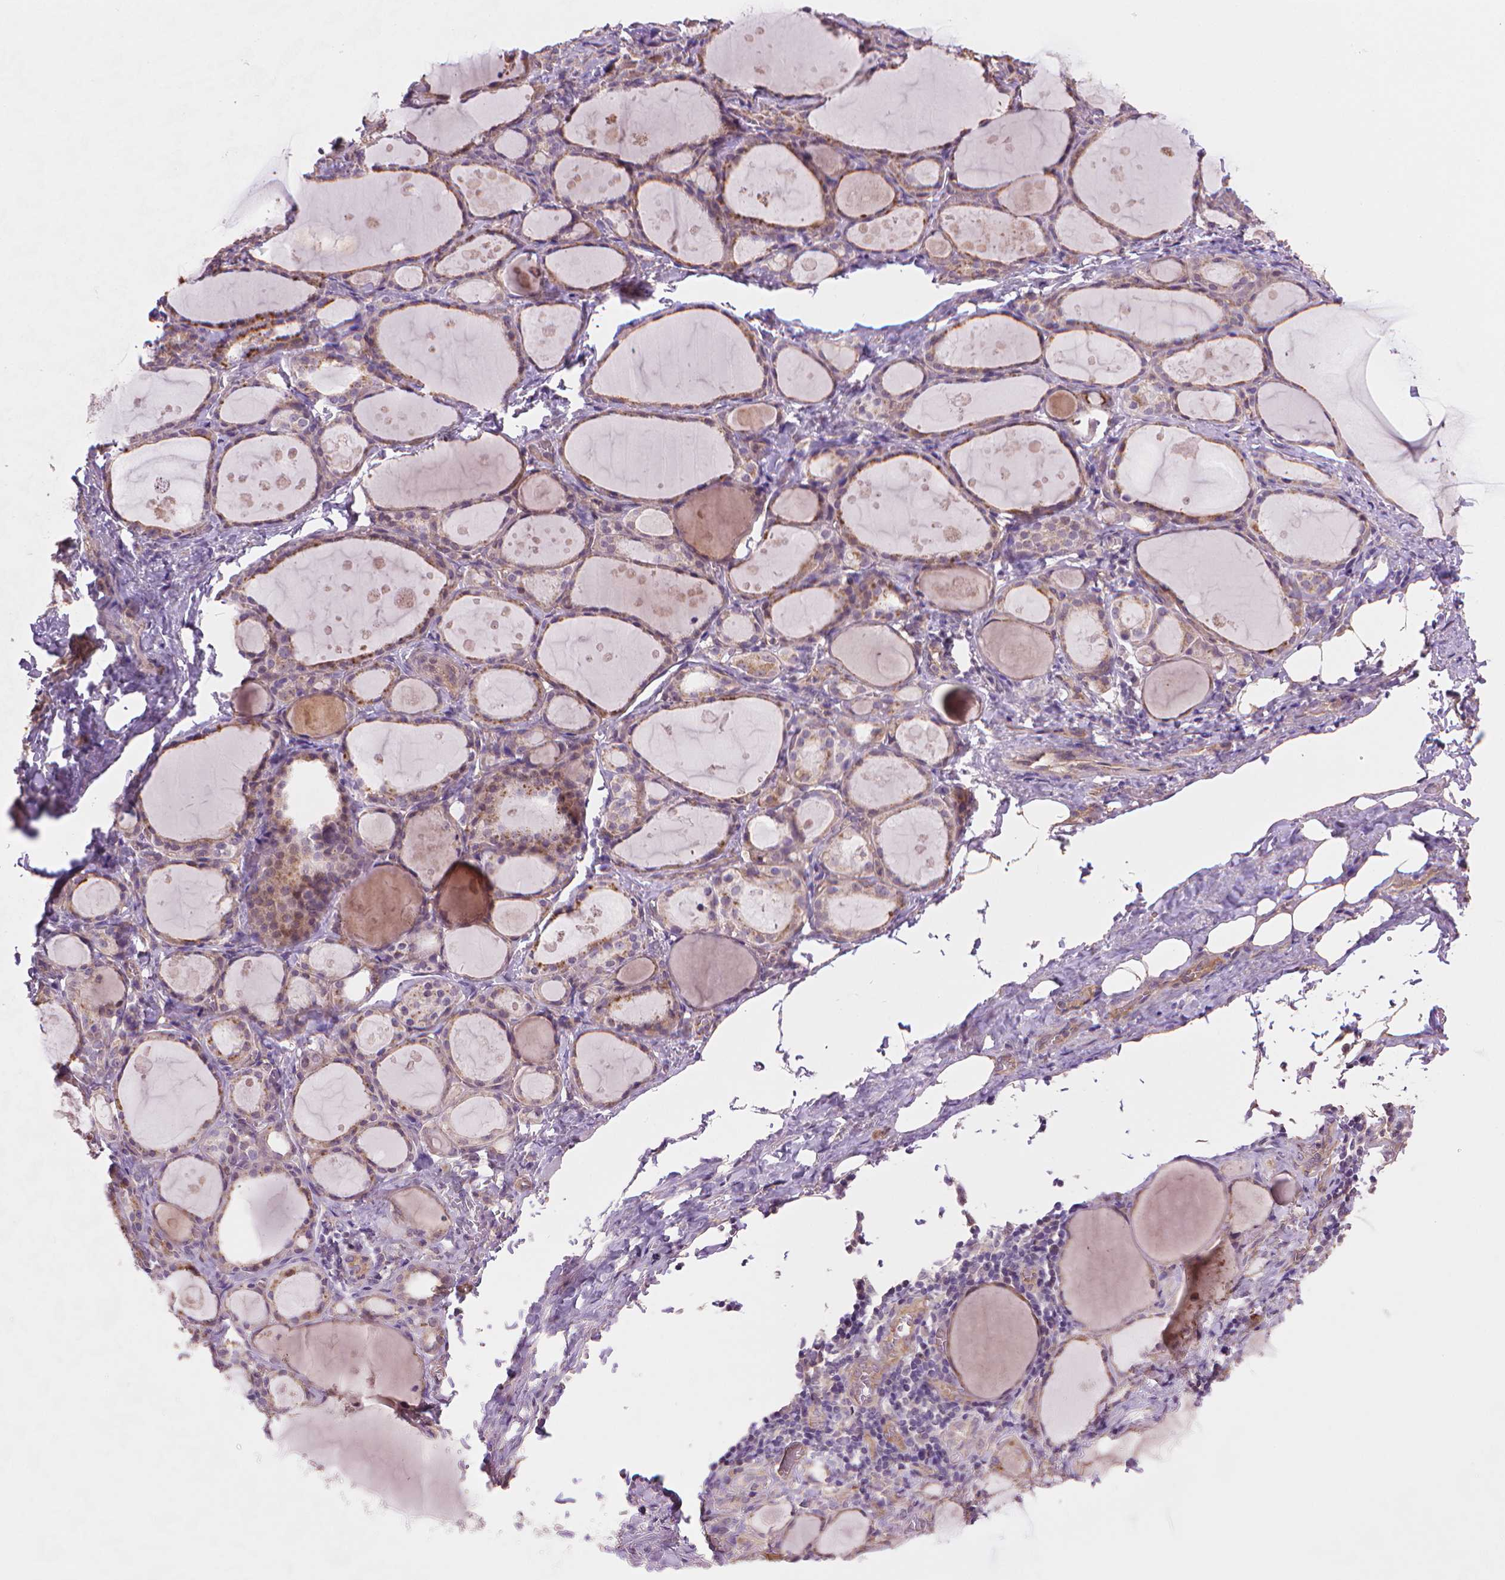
{"staining": {"intensity": "moderate", "quantity": "25%-75%", "location": "cytoplasmic/membranous"}, "tissue": "thyroid gland", "cell_type": "Glandular cells", "image_type": "normal", "snomed": [{"axis": "morphology", "description": "Normal tissue, NOS"}, {"axis": "topography", "description": "Thyroid gland"}], "caption": "Immunohistochemistry image of normal thyroid gland: human thyroid gland stained using immunohistochemistry reveals medium levels of moderate protein expression localized specifically in the cytoplasmic/membranous of glandular cells, appearing as a cytoplasmic/membranous brown color.", "gene": "AMMECR1L", "patient": {"sex": "male", "age": 68}}